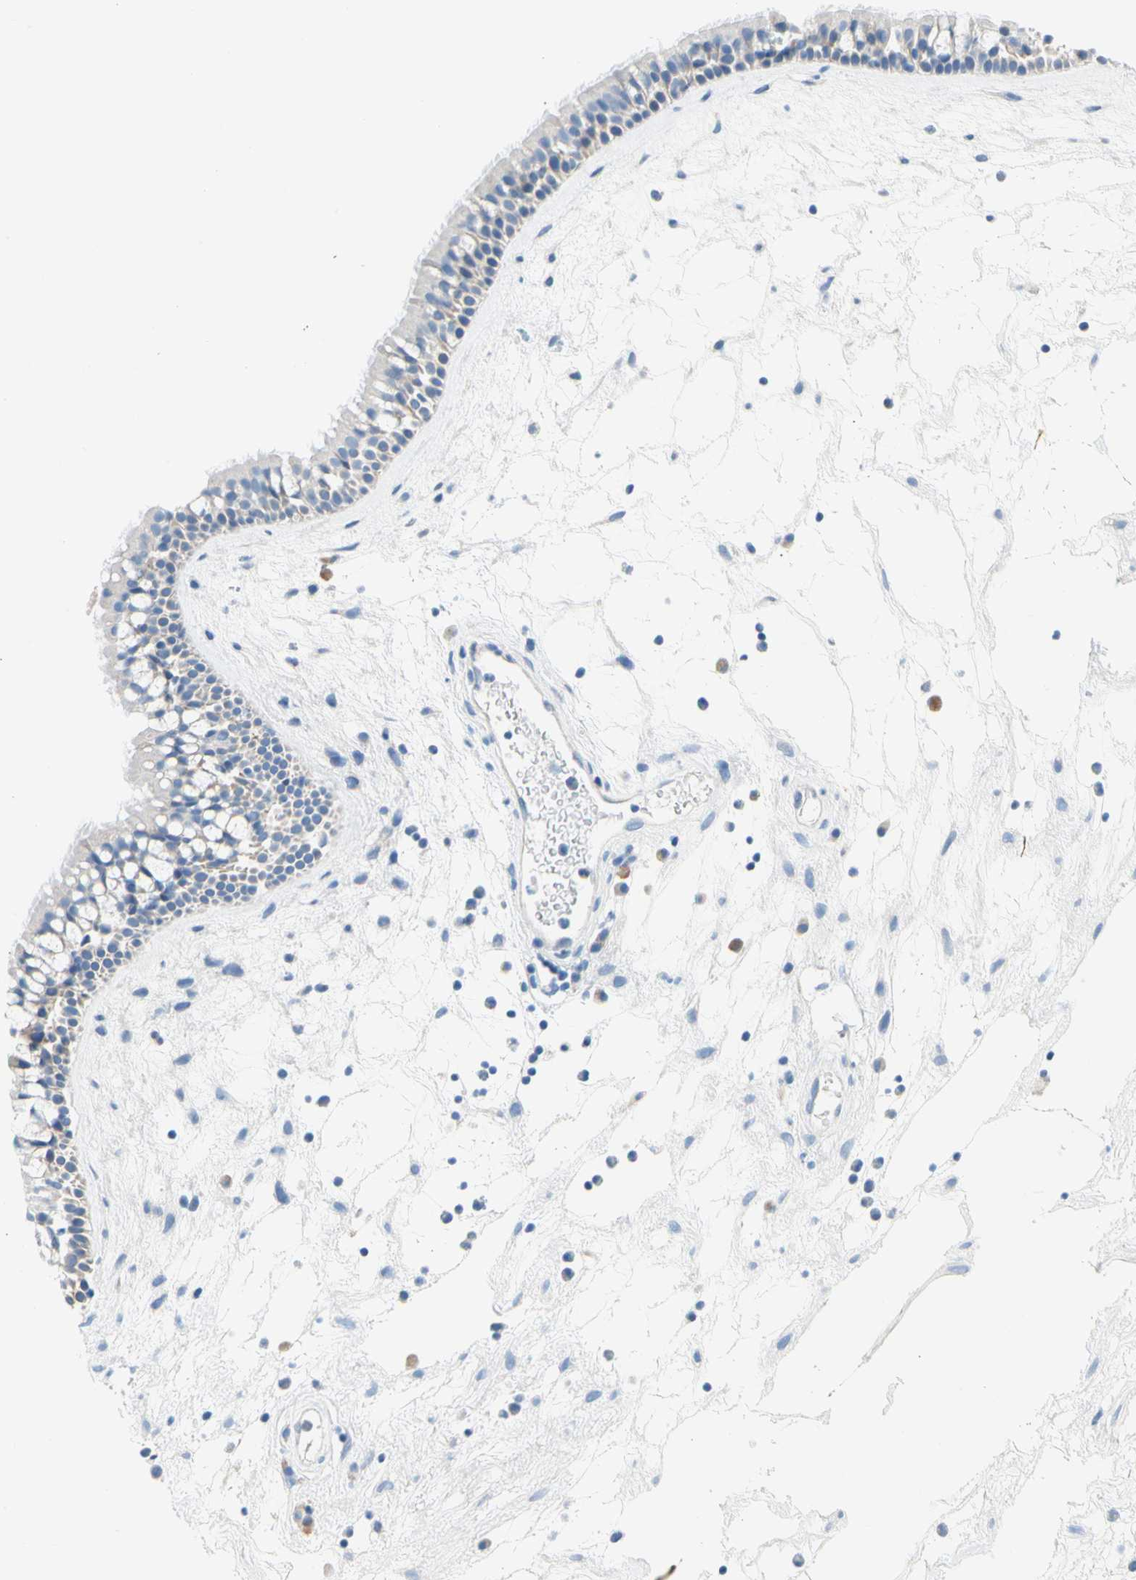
{"staining": {"intensity": "negative", "quantity": "none", "location": "none"}, "tissue": "nasopharynx", "cell_type": "Respiratory epithelial cells", "image_type": "normal", "snomed": [{"axis": "morphology", "description": "Normal tissue, NOS"}, {"axis": "morphology", "description": "Inflammation, NOS"}, {"axis": "topography", "description": "Nasopharynx"}], "caption": "Respiratory epithelial cells show no significant protein positivity in unremarkable nasopharynx. (DAB immunohistochemistry (IHC) visualized using brightfield microscopy, high magnification).", "gene": "STXBP1", "patient": {"sex": "male", "age": 48}}